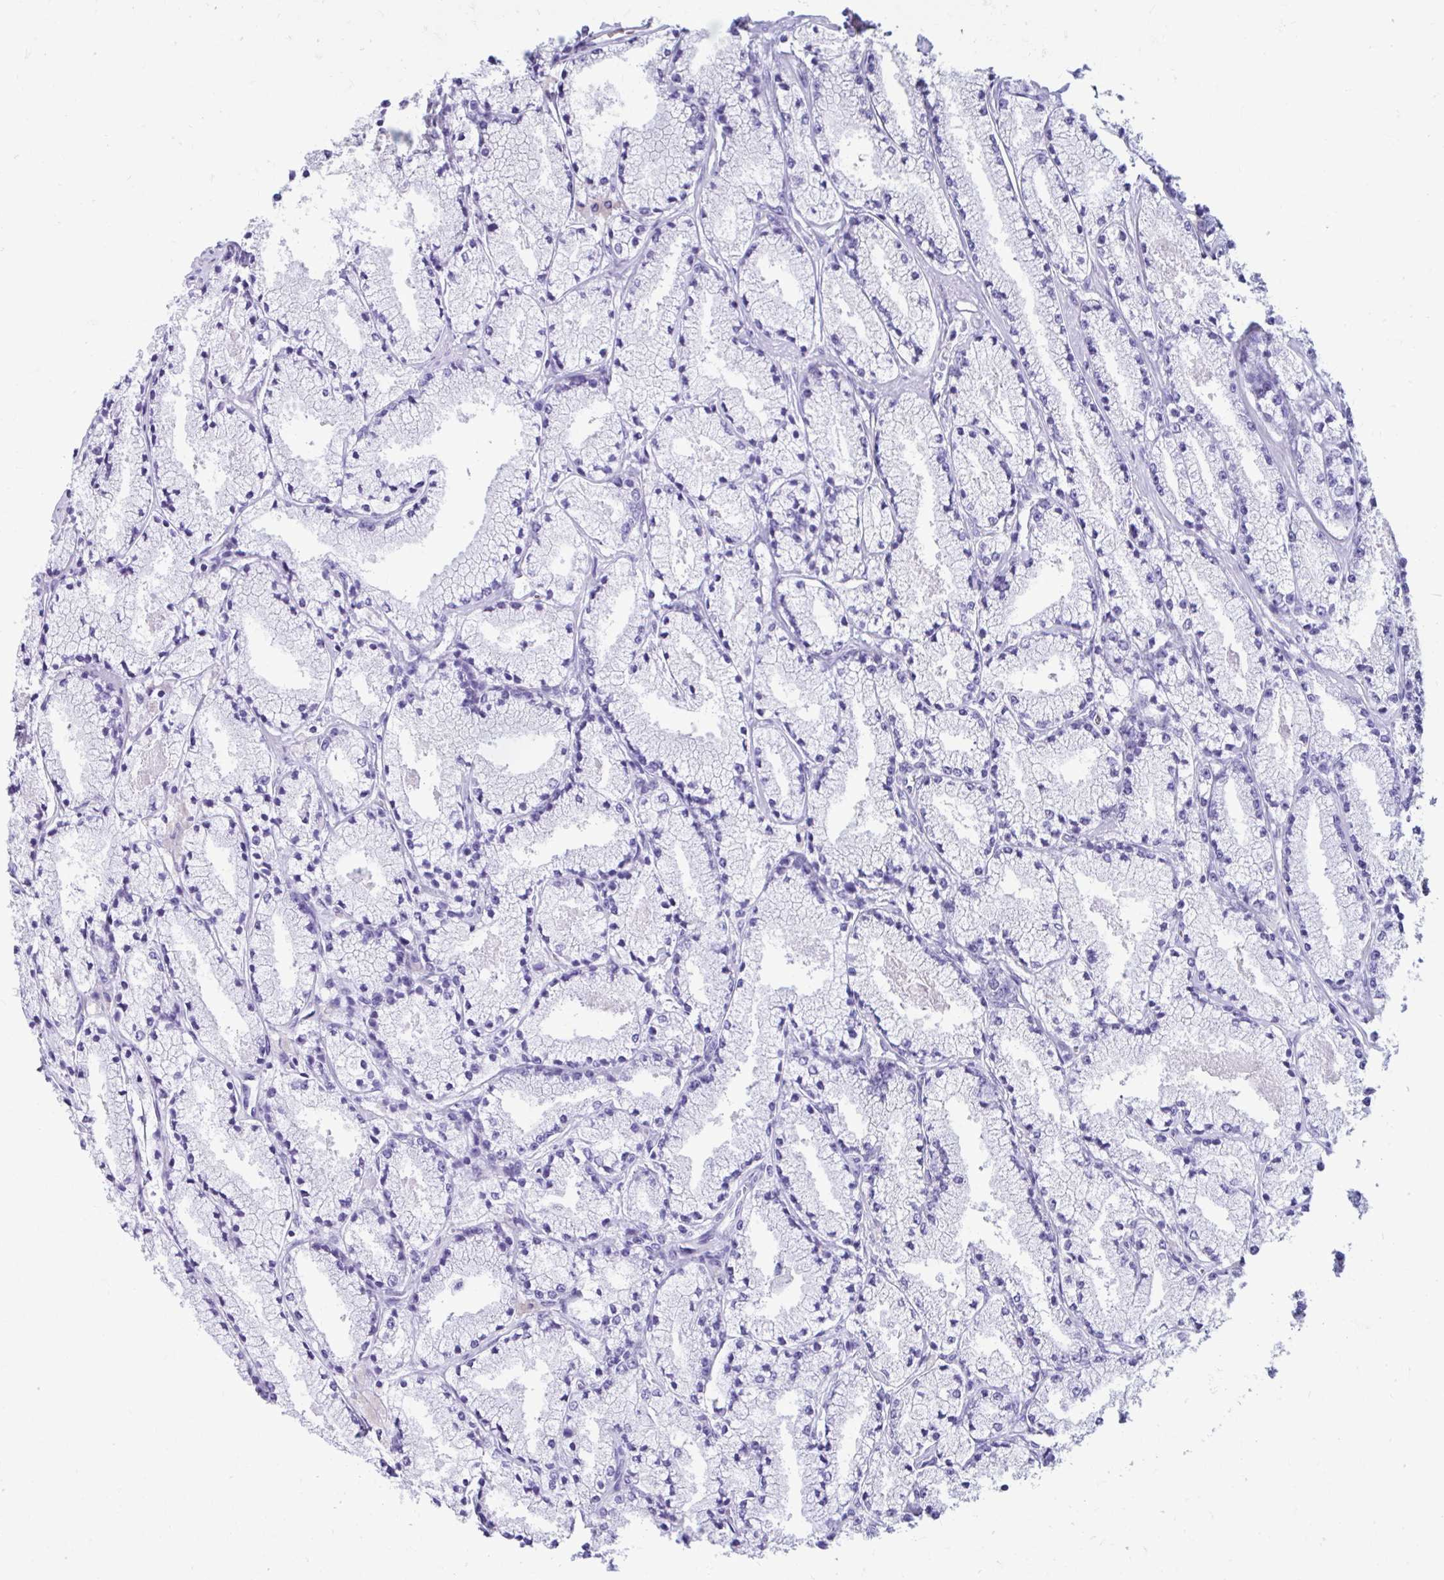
{"staining": {"intensity": "negative", "quantity": "none", "location": "none"}, "tissue": "prostate cancer", "cell_type": "Tumor cells", "image_type": "cancer", "snomed": [{"axis": "morphology", "description": "Adenocarcinoma, High grade"}, {"axis": "topography", "description": "Prostate"}], "caption": "Adenocarcinoma (high-grade) (prostate) was stained to show a protein in brown. There is no significant positivity in tumor cells.", "gene": "SMIM9", "patient": {"sex": "male", "age": 63}}